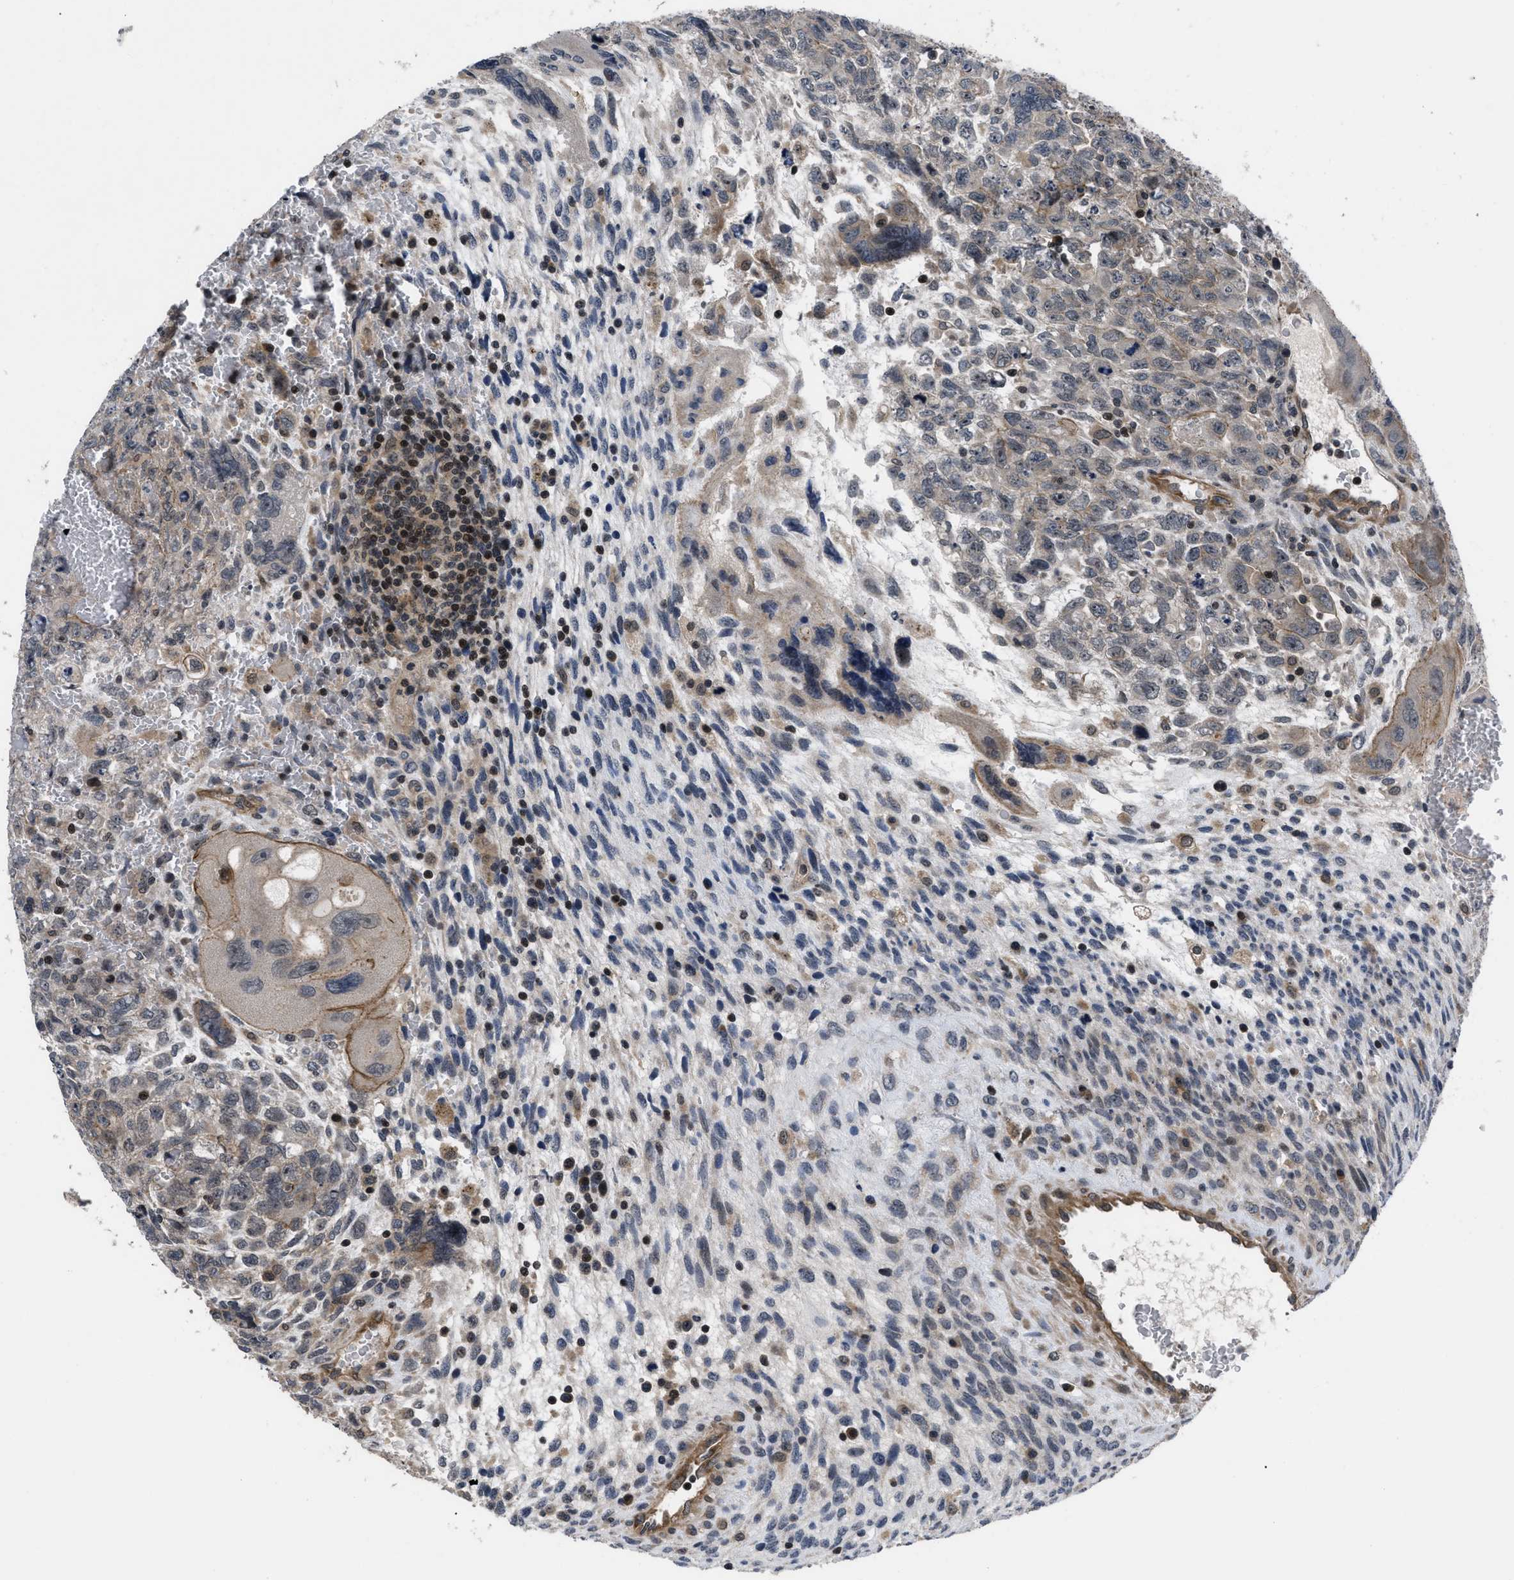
{"staining": {"intensity": "weak", "quantity": "25%-75%", "location": "cytoplasmic/membranous"}, "tissue": "testis cancer", "cell_type": "Tumor cells", "image_type": "cancer", "snomed": [{"axis": "morphology", "description": "Carcinoma, Embryonal, NOS"}, {"axis": "topography", "description": "Testis"}], "caption": "Tumor cells reveal low levels of weak cytoplasmic/membranous expression in about 25%-75% of cells in human testis embryonal carcinoma. Immunohistochemistry (ihc) stains the protein of interest in brown and the nuclei are stained blue.", "gene": "DNAJC14", "patient": {"sex": "male", "age": 28}}